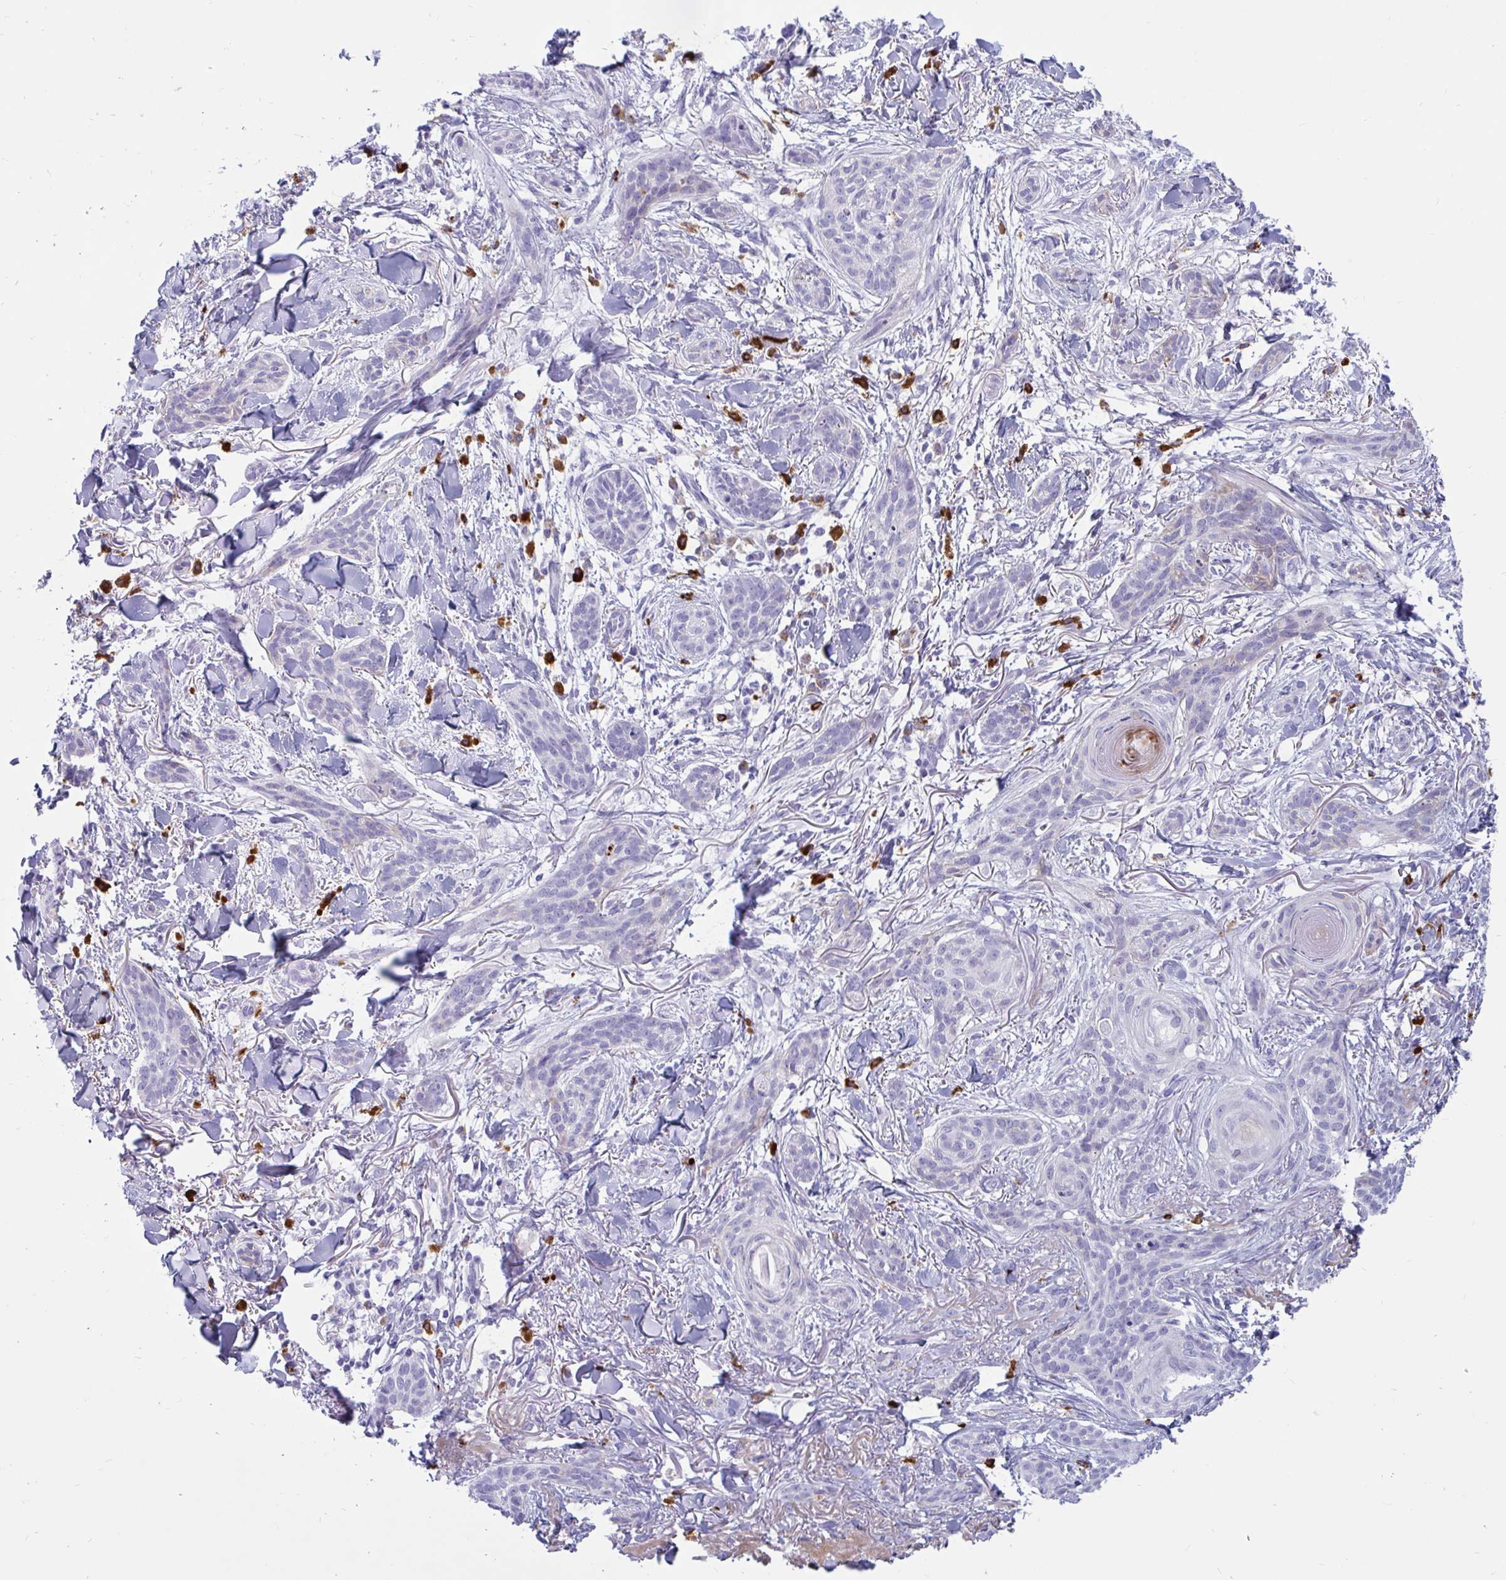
{"staining": {"intensity": "negative", "quantity": "none", "location": "none"}, "tissue": "skin cancer", "cell_type": "Tumor cells", "image_type": "cancer", "snomed": [{"axis": "morphology", "description": "Basal cell carcinoma"}, {"axis": "topography", "description": "Skin"}], "caption": "High magnification brightfield microscopy of basal cell carcinoma (skin) stained with DAB (3,3'-diaminobenzidine) (brown) and counterstained with hematoxylin (blue): tumor cells show no significant positivity.", "gene": "FAM219B", "patient": {"sex": "male", "age": 52}}